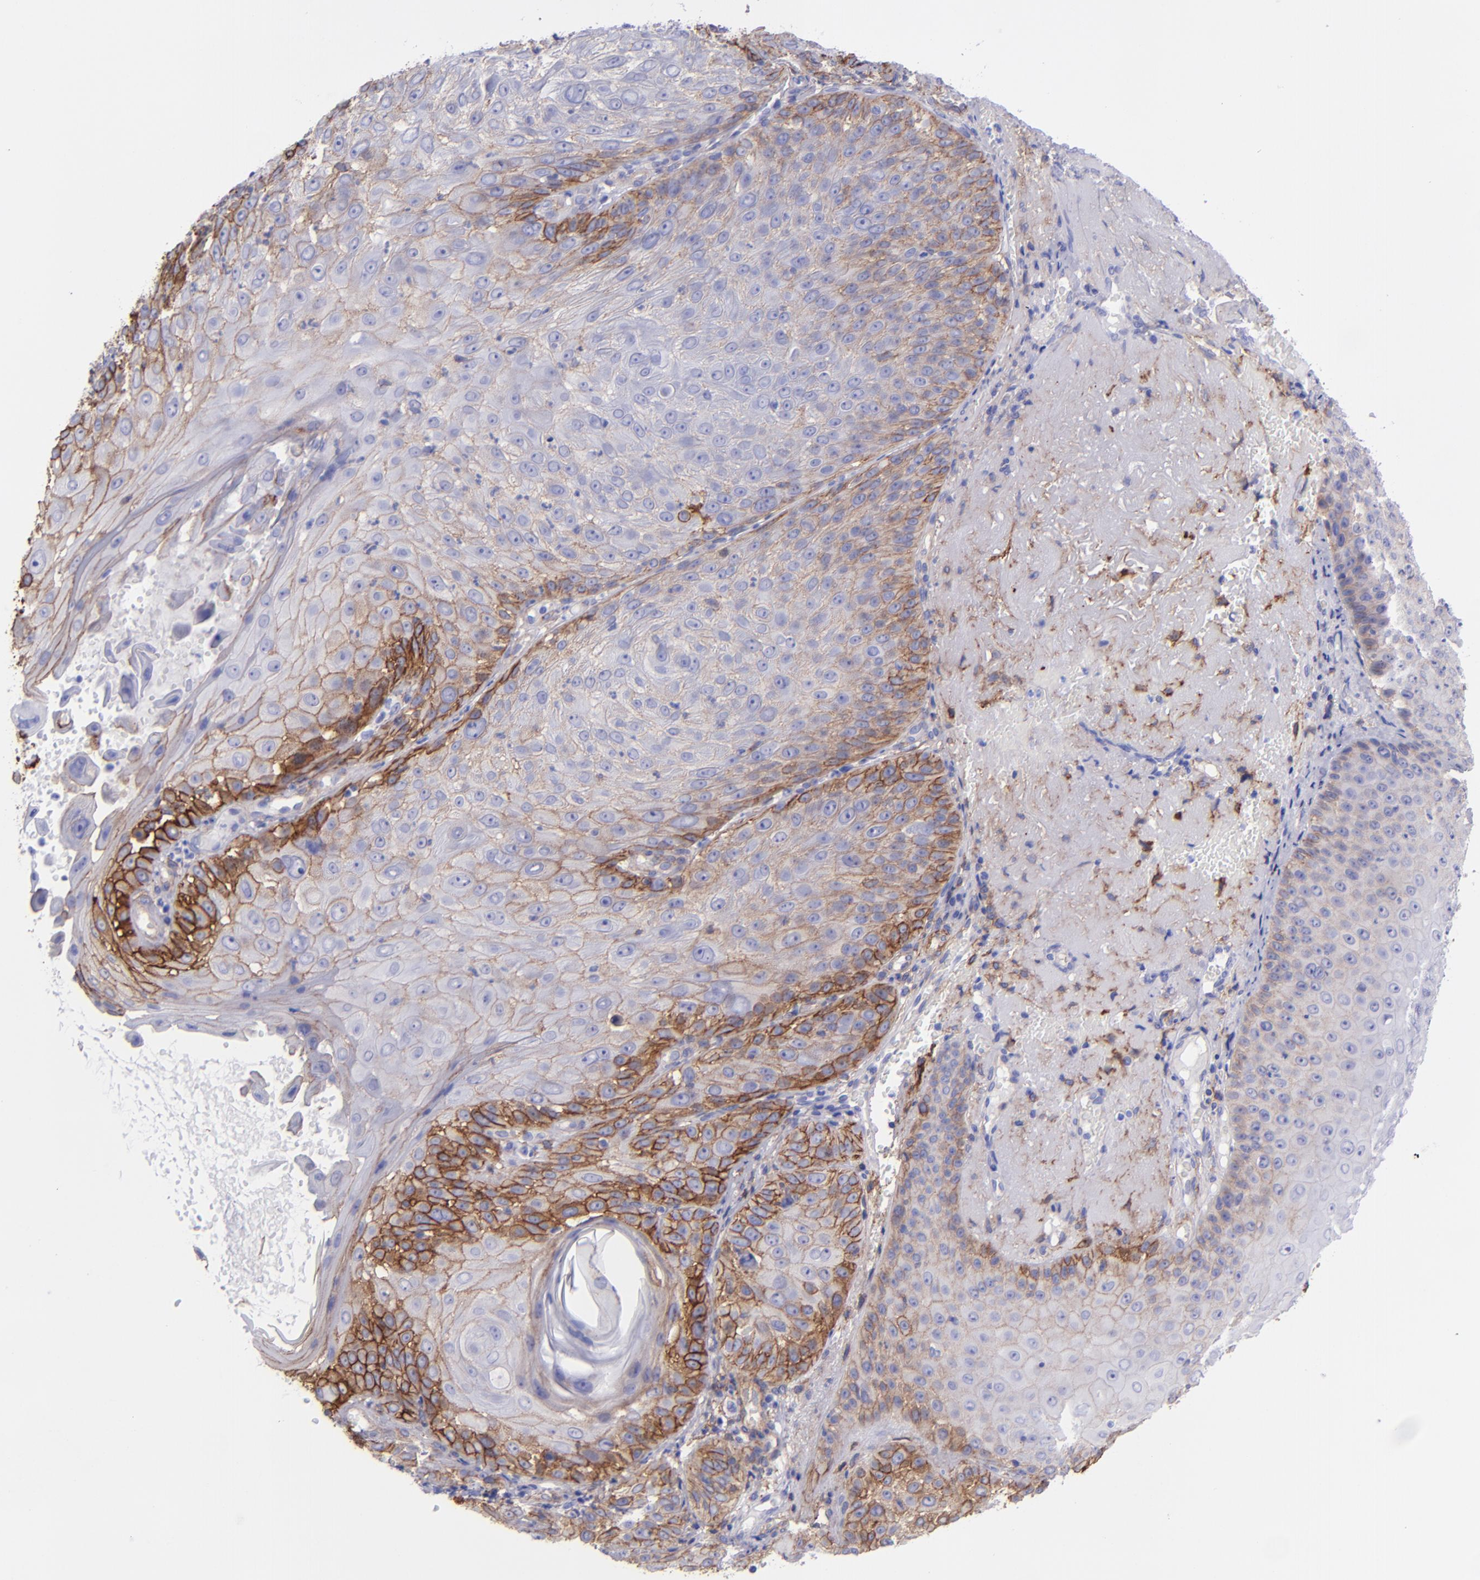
{"staining": {"intensity": "strong", "quantity": "25%-75%", "location": "cytoplasmic/membranous"}, "tissue": "skin cancer", "cell_type": "Tumor cells", "image_type": "cancer", "snomed": [{"axis": "morphology", "description": "Squamous cell carcinoma, NOS"}, {"axis": "topography", "description": "Skin"}], "caption": "High-magnification brightfield microscopy of squamous cell carcinoma (skin) stained with DAB (3,3'-diaminobenzidine) (brown) and counterstained with hematoxylin (blue). tumor cells exhibit strong cytoplasmic/membranous positivity is present in about25%-75% of cells.", "gene": "ITGAV", "patient": {"sex": "female", "age": 89}}